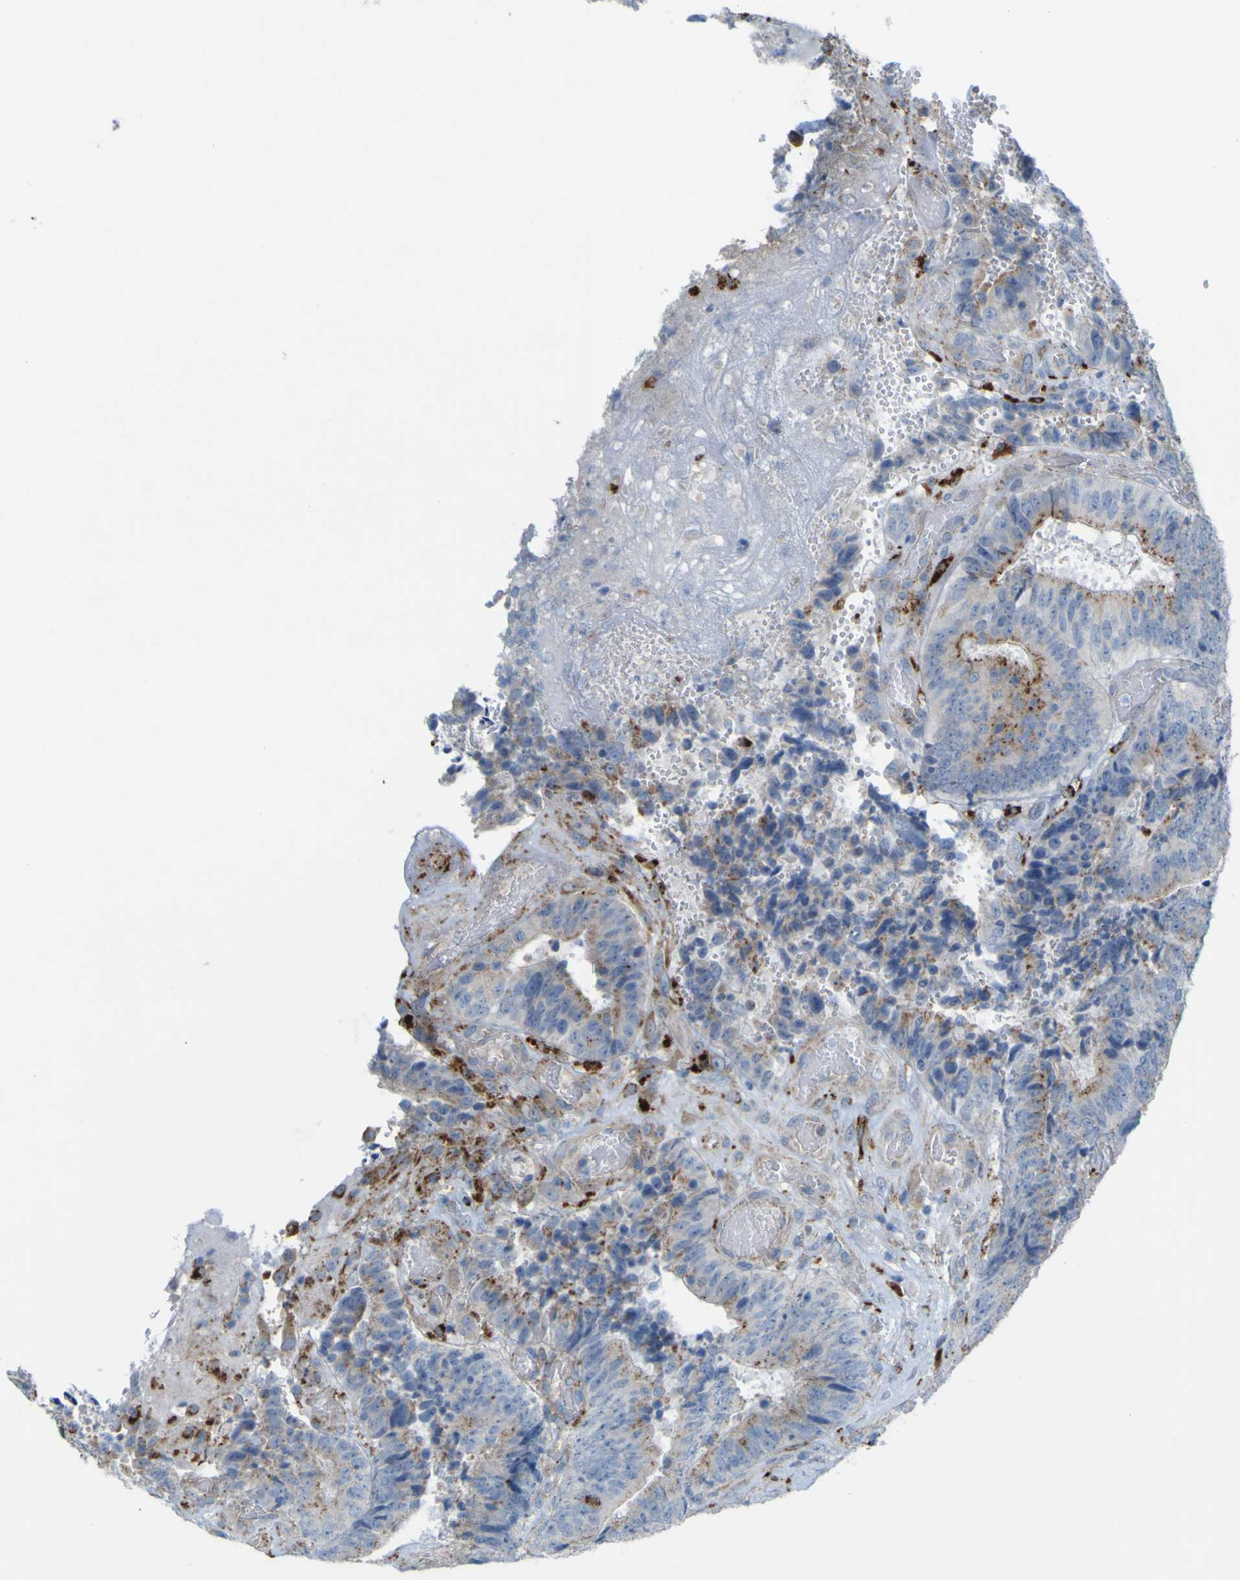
{"staining": {"intensity": "moderate", "quantity": ">75%", "location": "cytoplasmic/membranous"}, "tissue": "colorectal cancer", "cell_type": "Tumor cells", "image_type": "cancer", "snomed": [{"axis": "morphology", "description": "Adenocarcinoma, NOS"}, {"axis": "topography", "description": "Rectum"}], "caption": "Colorectal cancer was stained to show a protein in brown. There is medium levels of moderate cytoplasmic/membranous positivity in about >75% of tumor cells. Nuclei are stained in blue.", "gene": "PLD3", "patient": {"sex": "male", "age": 72}}